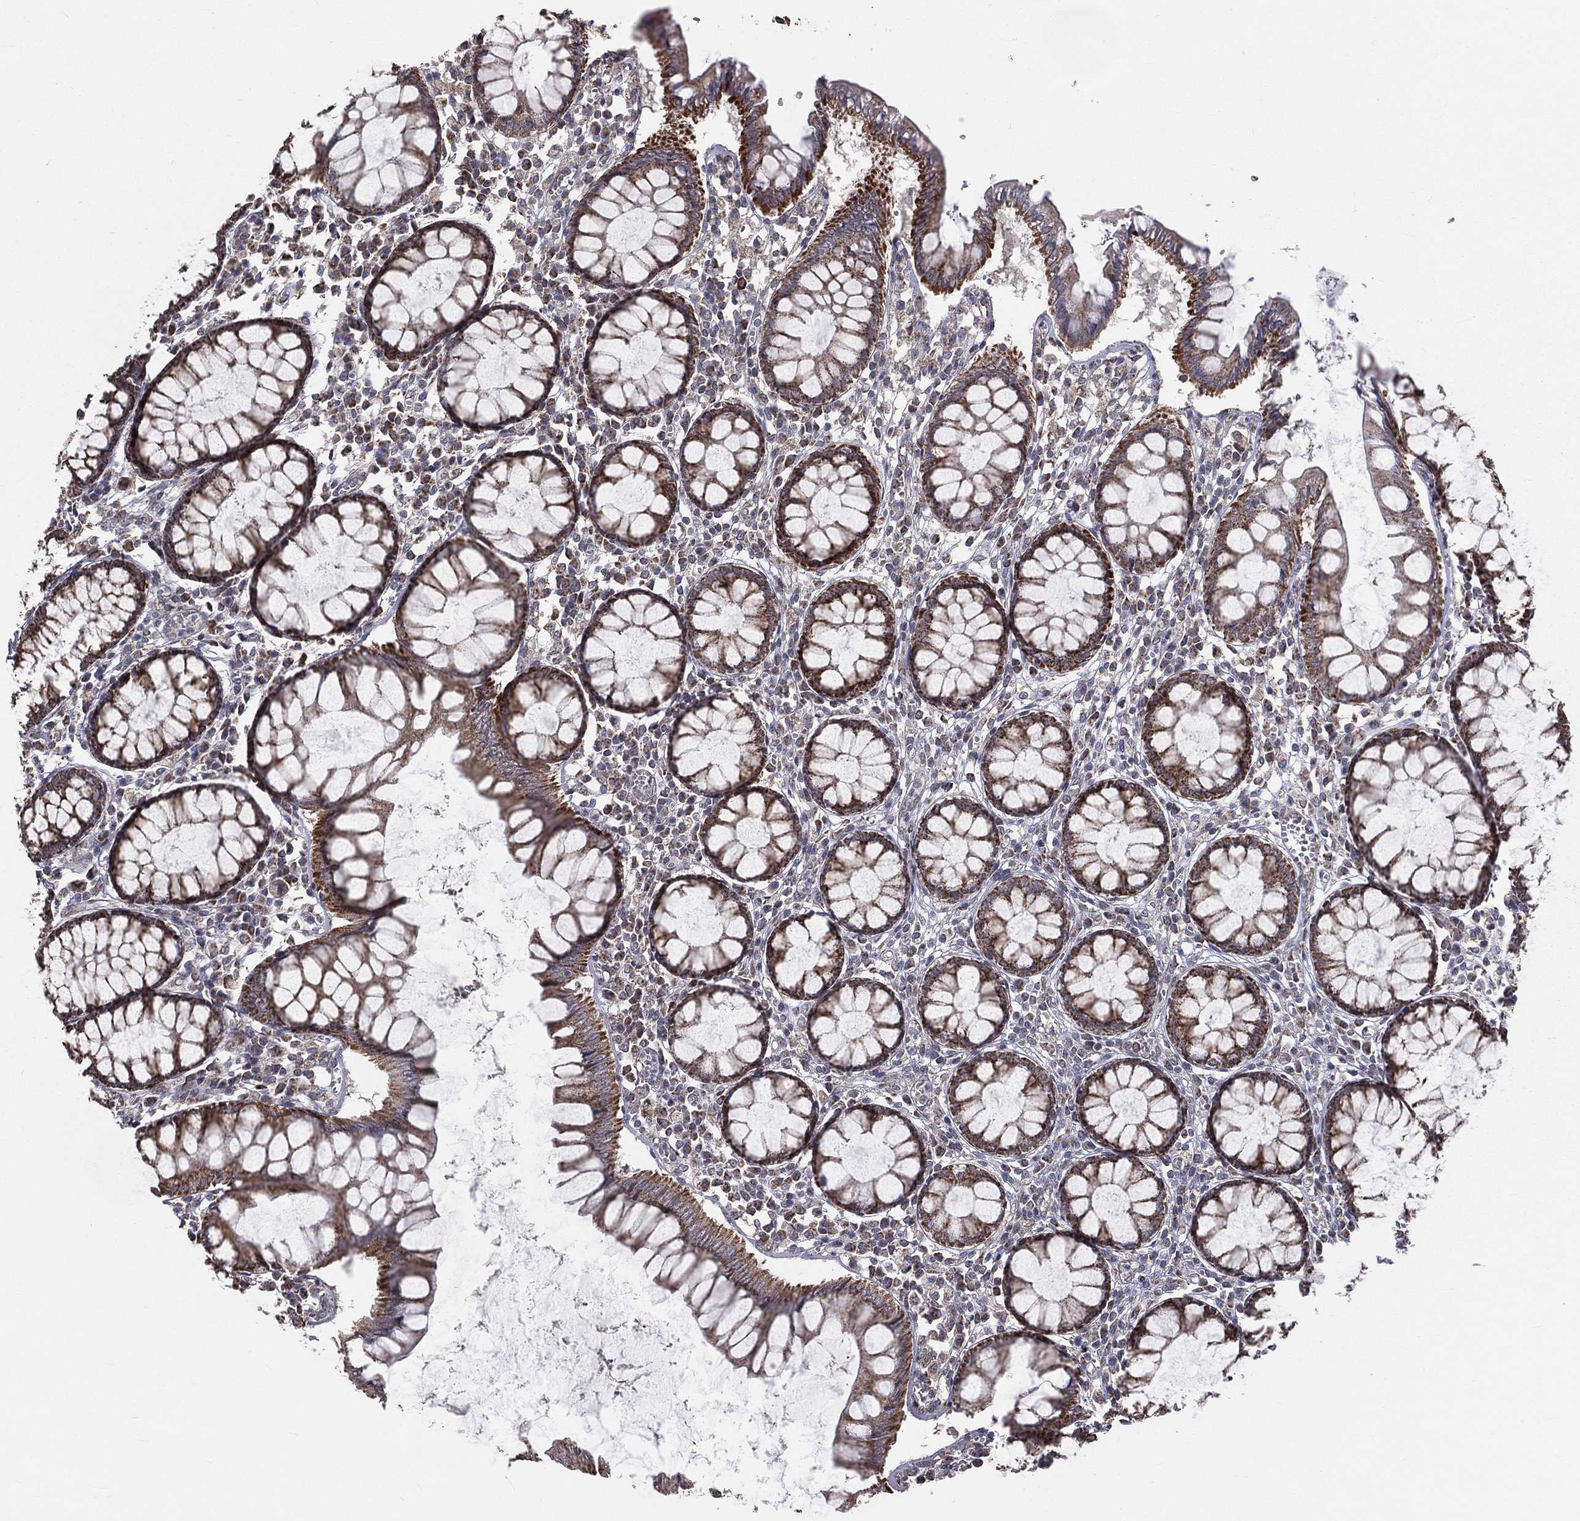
{"staining": {"intensity": "negative", "quantity": "none", "location": "none"}, "tissue": "colon", "cell_type": "Endothelial cells", "image_type": "normal", "snomed": [{"axis": "morphology", "description": "Normal tissue, NOS"}, {"axis": "topography", "description": "Colon"}], "caption": "This micrograph is of unremarkable colon stained with IHC to label a protein in brown with the nuclei are counter-stained blue. There is no expression in endothelial cells. Nuclei are stained in blue.", "gene": "MRPL46", "patient": {"sex": "male", "age": 65}}